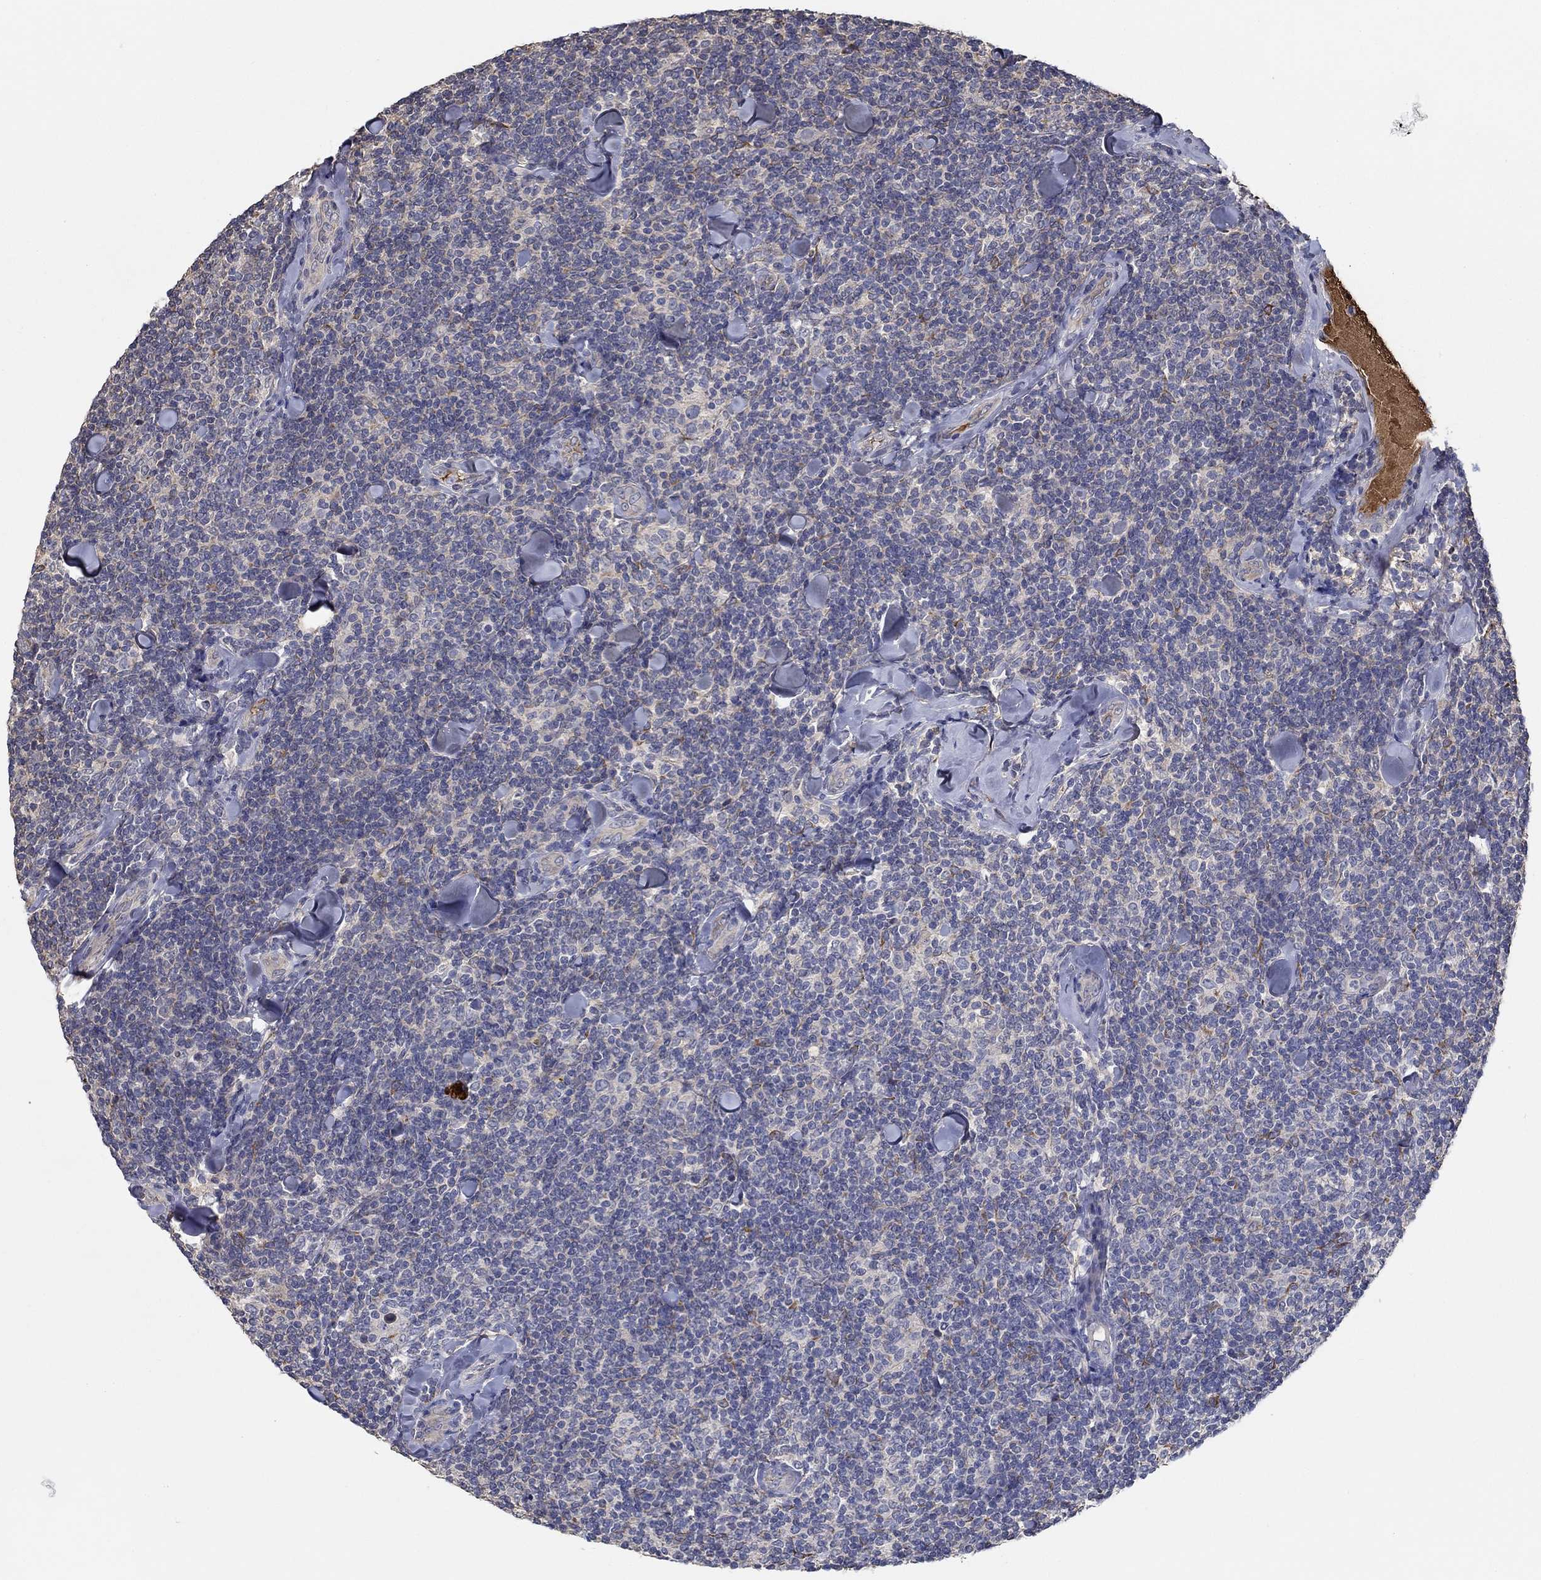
{"staining": {"intensity": "negative", "quantity": "none", "location": "none"}, "tissue": "lymphoma", "cell_type": "Tumor cells", "image_type": "cancer", "snomed": [{"axis": "morphology", "description": "Malignant lymphoma, non-Hodgkin's type, Low grade"}, {"axis": "topography", "description": "Lymph node"}], "caption": "There is no significant expression in tumor cells of malignant lymphoma, non-Hodgkin's type (low-grade).", "gene": "IL10", "patient": {"sex": "female", "age": 56}}